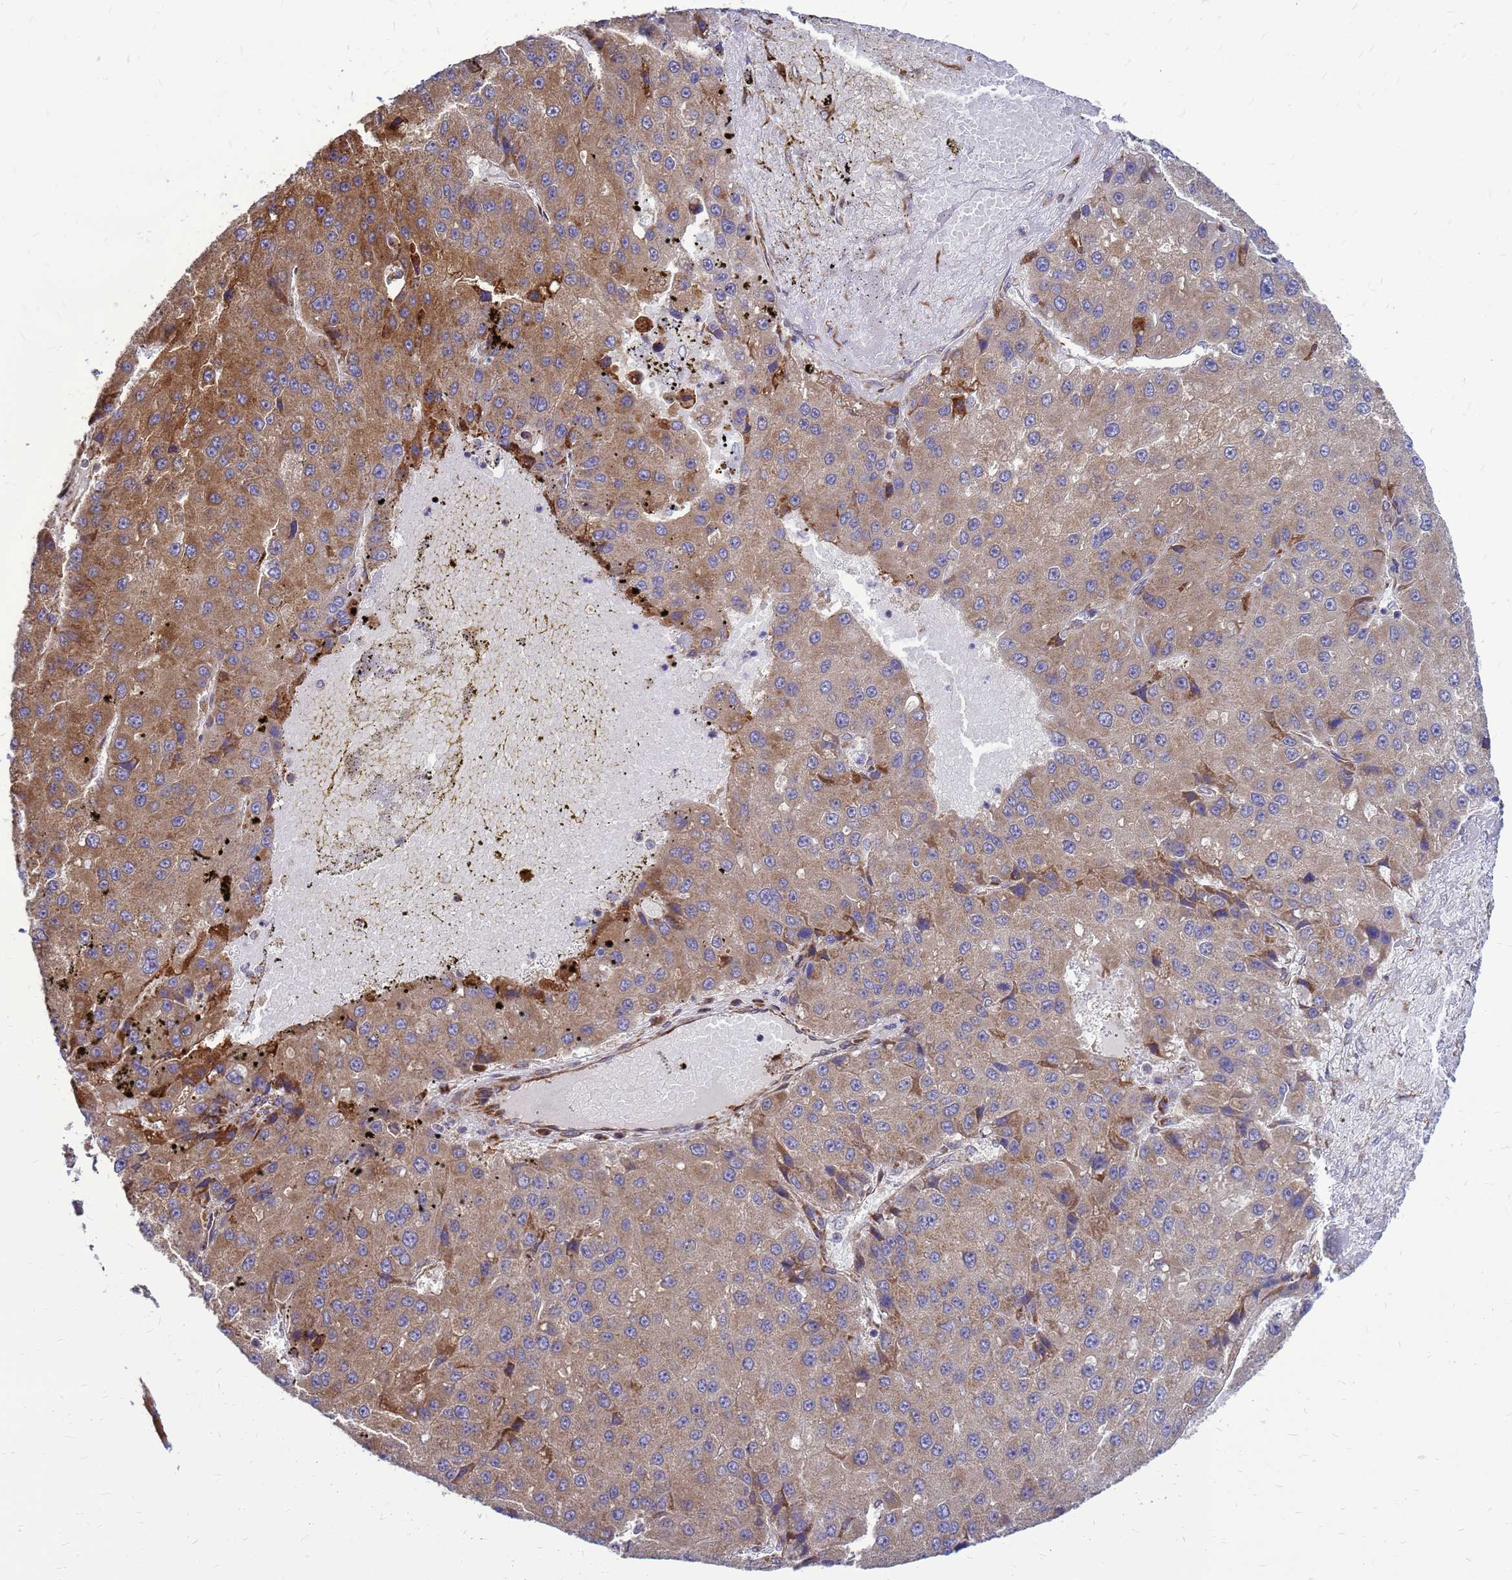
{"staining": {"intensity": "moderate", "quantity": ">75%", "location": "cytoplasmic/membranous"}, "tissue": "liver cancer", "cell_type": "Tumor cells", "image_type": "cancer", "snomed": [{"axis": "morphology", "description": "Carcinoma, Hepatocellular, NOS"}, {"axis": "topography", "description": "Liver"}], "caption": "An IHC photomicrograph of tumor tissue is shown. Protein staining in brown labels moderate cytoplasmic/membranous positivity in liver hepatocellular carcinoma within tumor cells.", "gene": "FSTL4", "patient": {"sex": "female", "age": 73}}